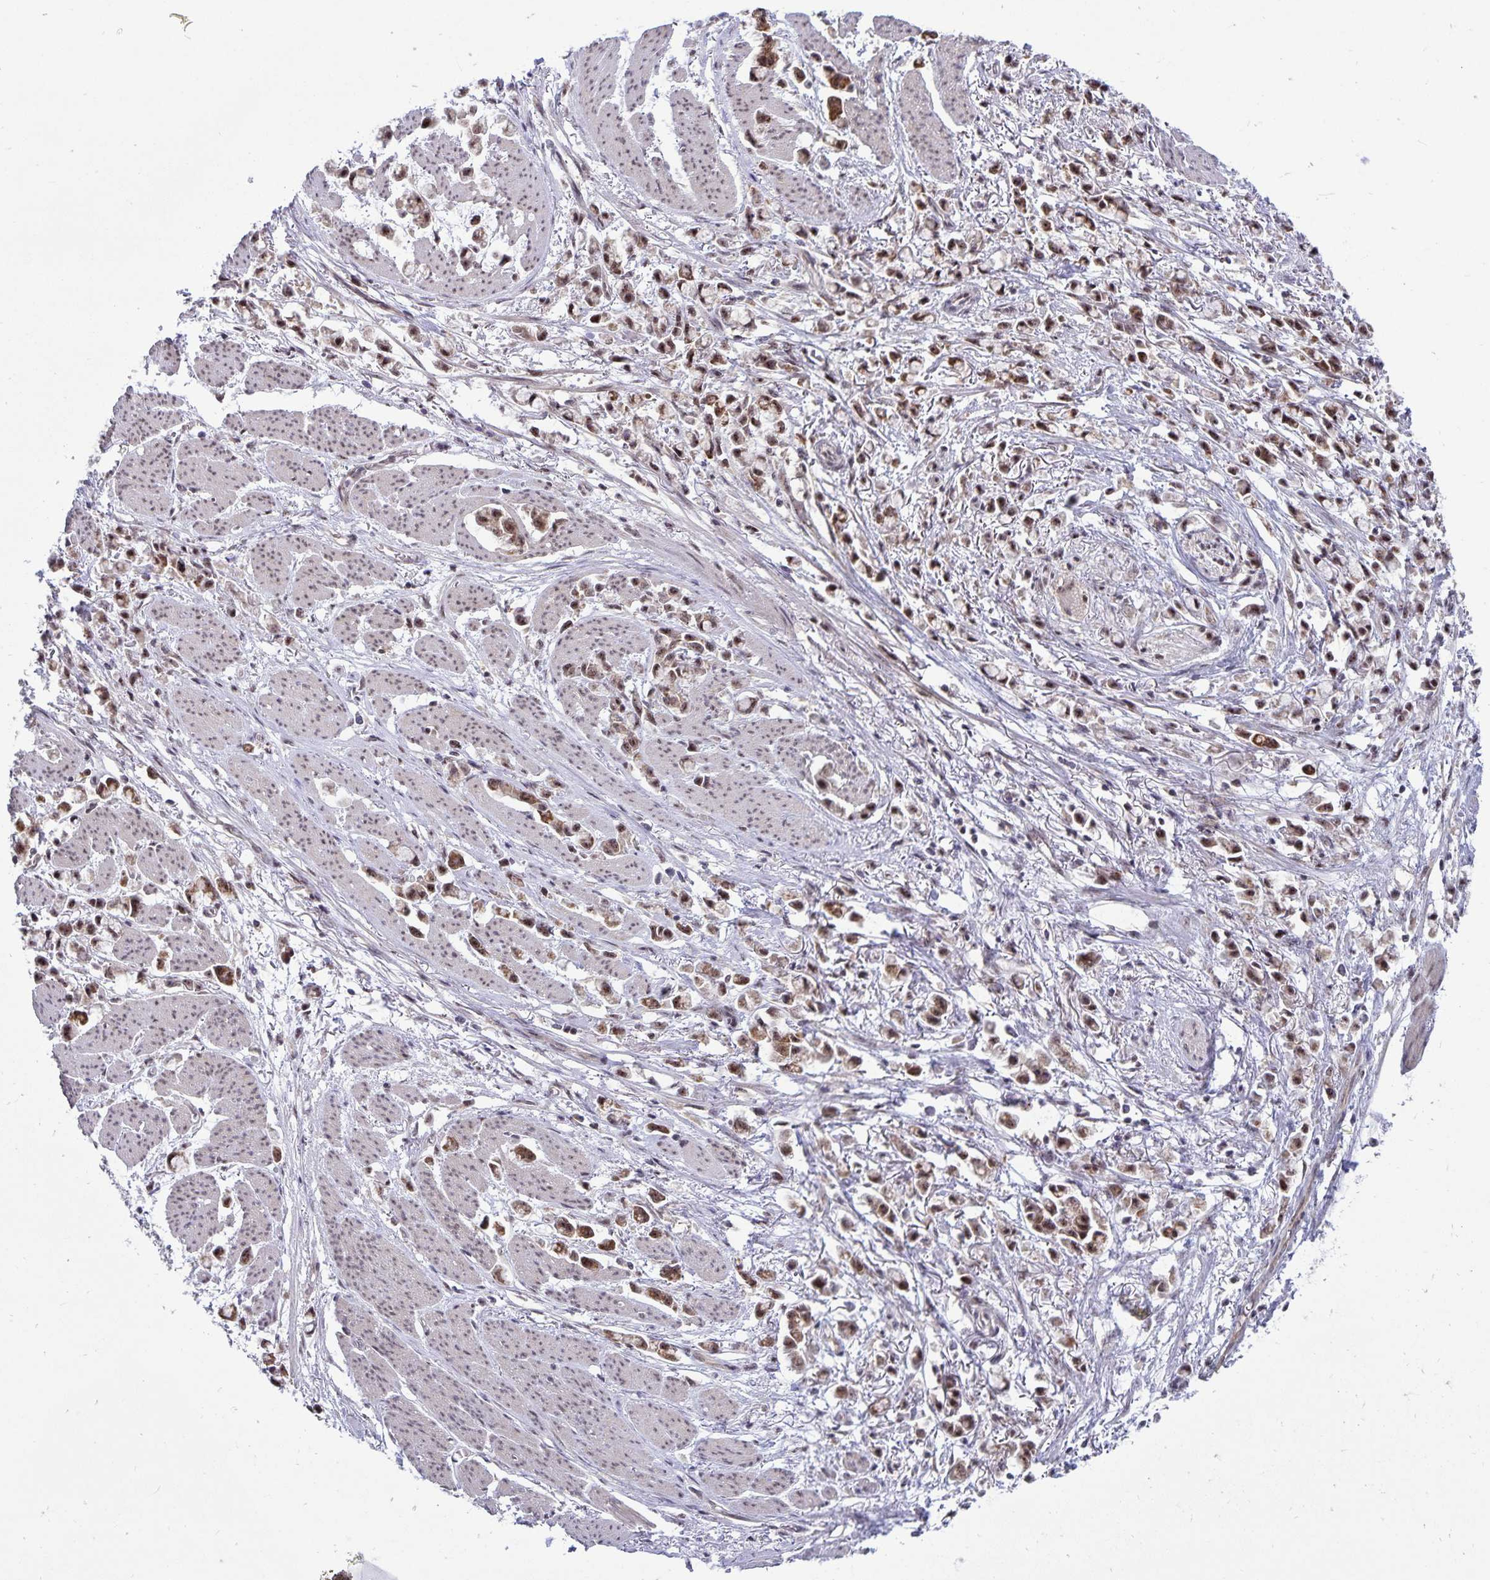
{"staining": {"intensity": "moderate", "quantity": ">75%", "location": "nuclear"}, "tissue": "stomach cancer", "cell_type": "Tumor cells", "image_type": "cancer", "snomed": [{"axis": "morphology", "description": "Adenocarcinoma, NOS"}, {"axis": "topography", "description": "Stomach"}], "caption": "Moderate nuclear expression for a protein is appreciated in approximately >75% of tumor cells of stomach adenocarcinoma using immunohistochemistry (IHC).", "gene": "EXOC6B", "patient": {"sex": "female", "age": 81}}